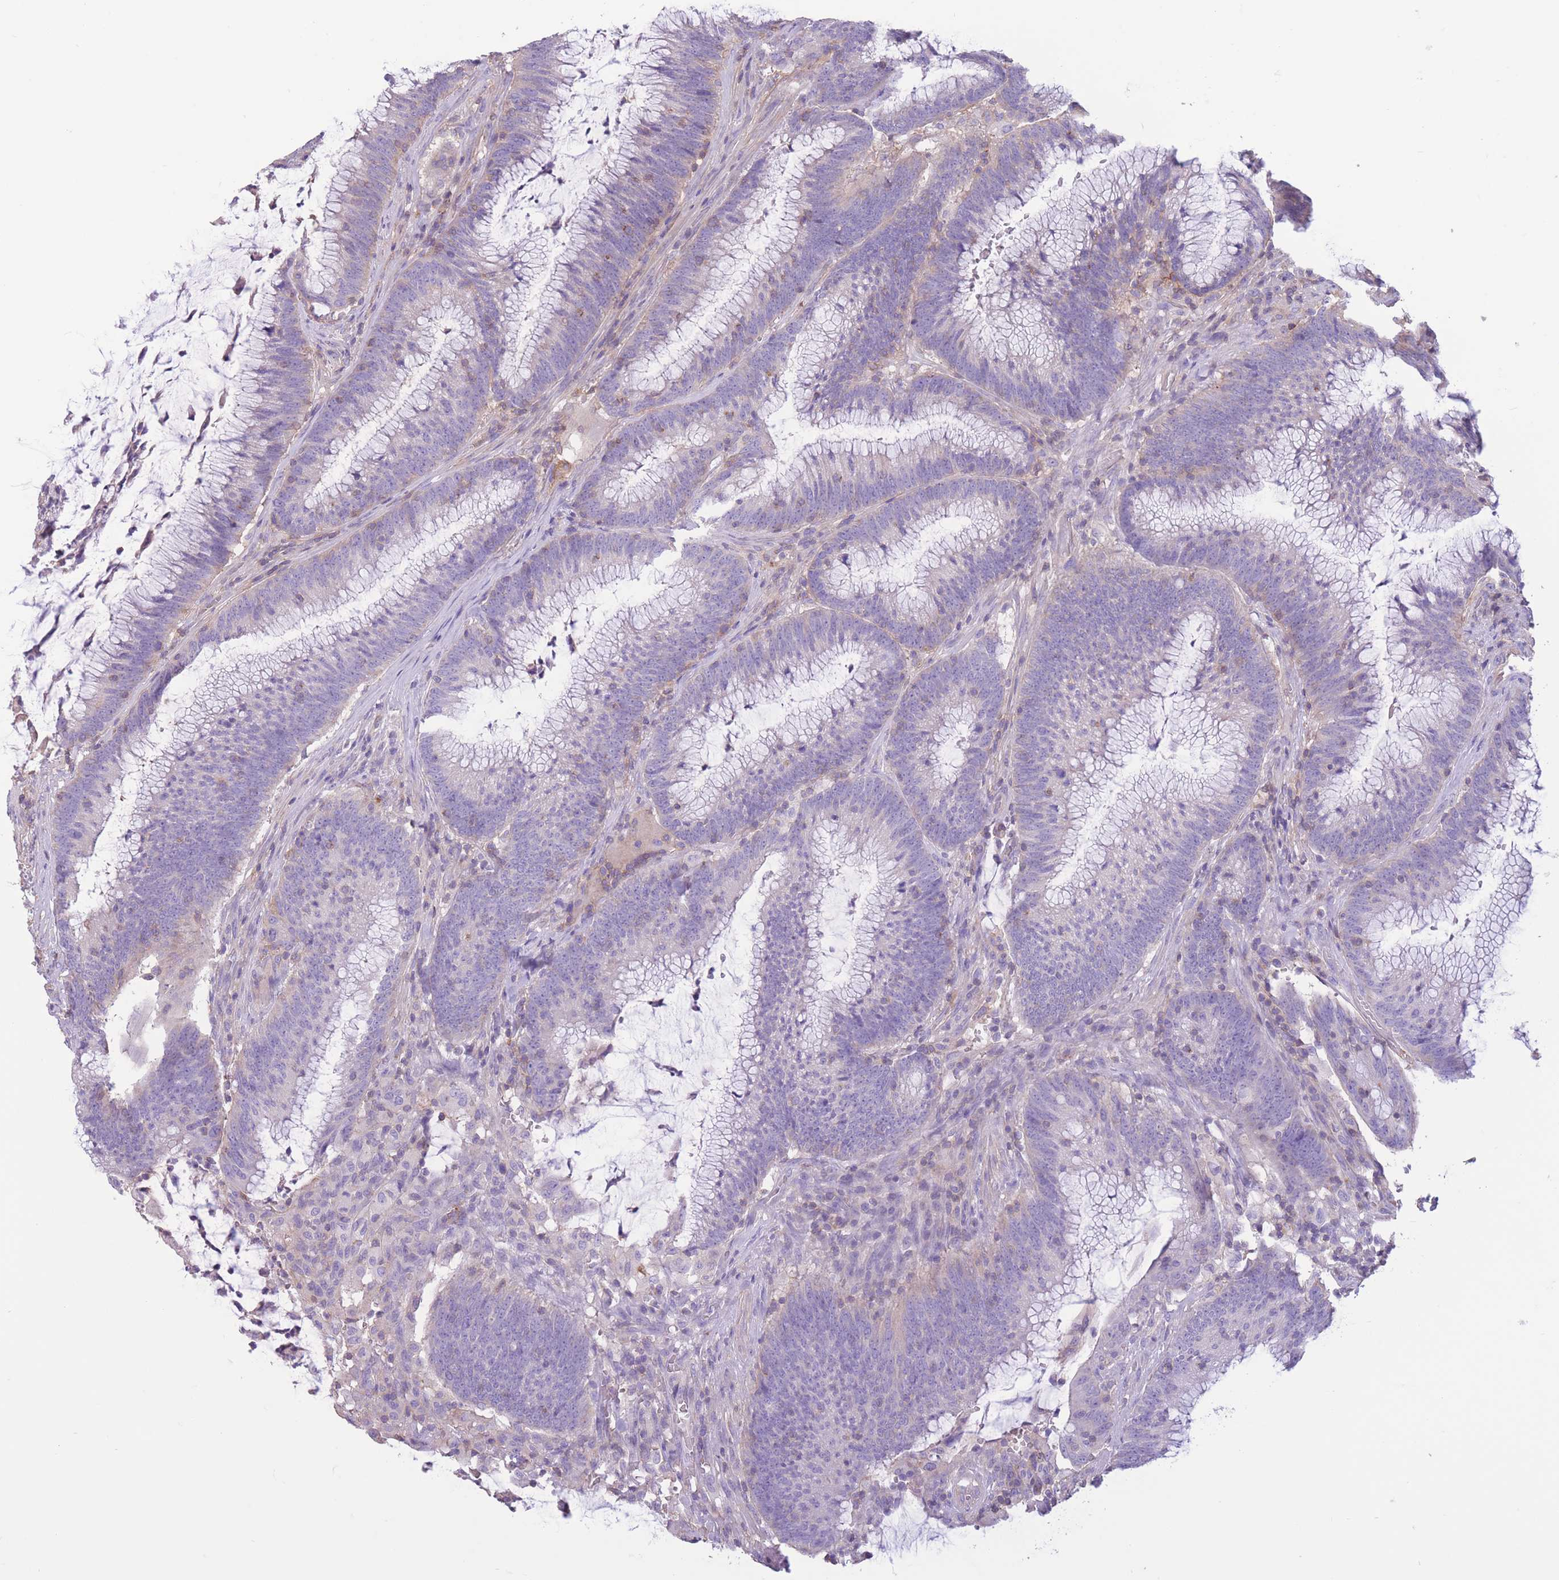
{"staining": {"intensity": "negative", "quantity": "none", "location": "none"}, "tissue": "colorectal cancer", "cell_type": "Tumor cells", "image_type": "cancer", "snomed": [{"axis": "morphology", "description": "Adenocarcinoma, NOS"}, {"axis": "topography", "description": "Rectum"}], "caption": "Tumor cells are negative for brown protein staining in colorectal adenocarcinoma.", "gene": "PDHA1", "patient": {"sex": "female", "age": 77}}